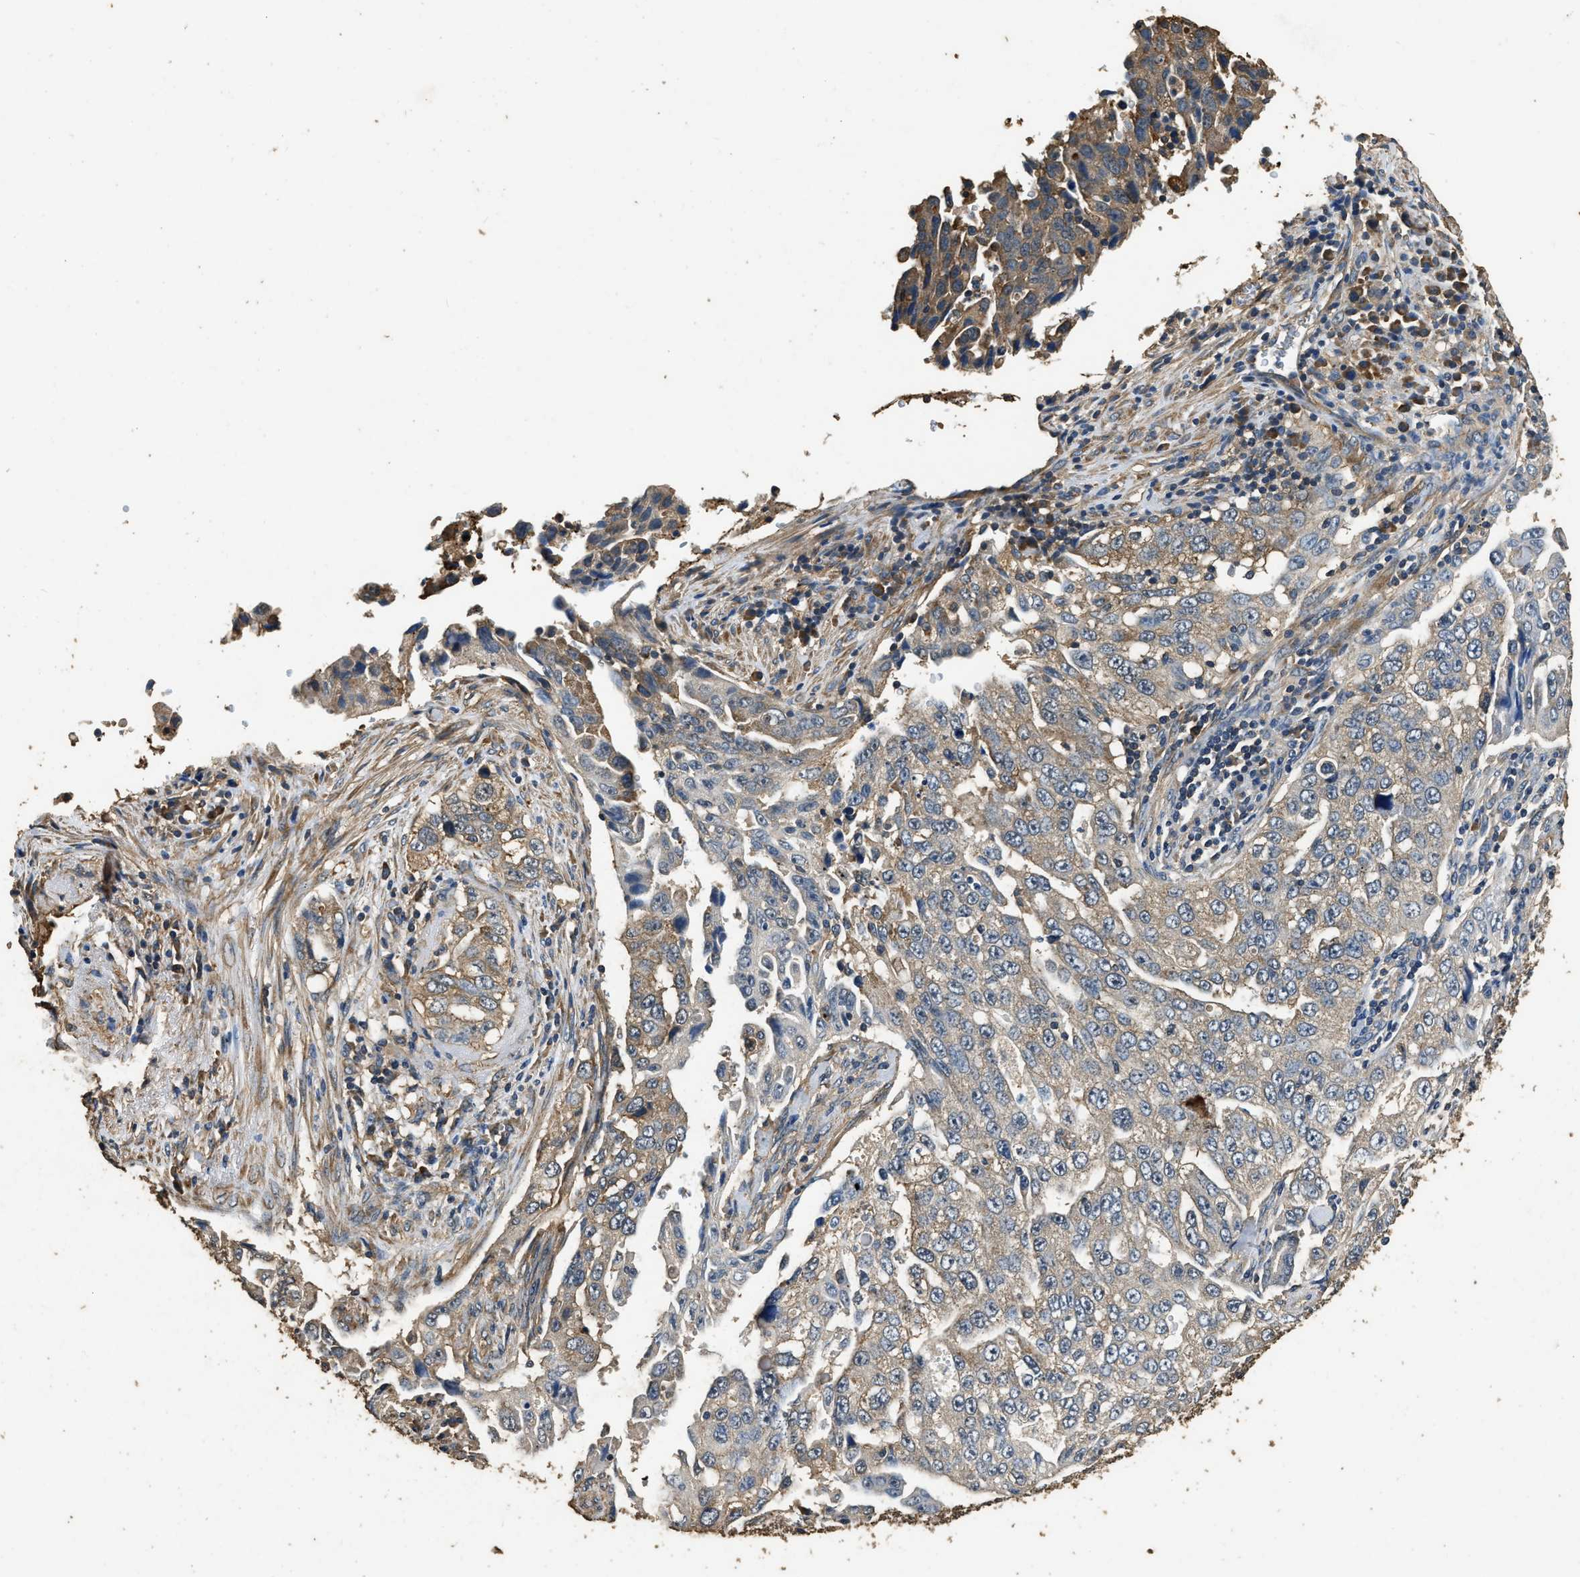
{"staining": {"intensity": "moderate", "quantity": "<25%", "location": "cytoplasmic/membranous"}, "tissue": "lung cancer", "cell_type": "Tumor cells", "image_type": "cancer", "snomed": [{"axis": "morphology", "description": "Adenocarcinoma, NOS"}, {"axis": "topography", "description": "Lung"}], "caption": "Immunohistochemistry photomicrograph of lung cancer (adenocarcinoma) stained for a protein (brown), which displays low levels of moderate cytoplasmic/membranous expression in about <25% of tumor cells.", "gene": "MIB1", "patient": {"sex": "female", "age": 51}}